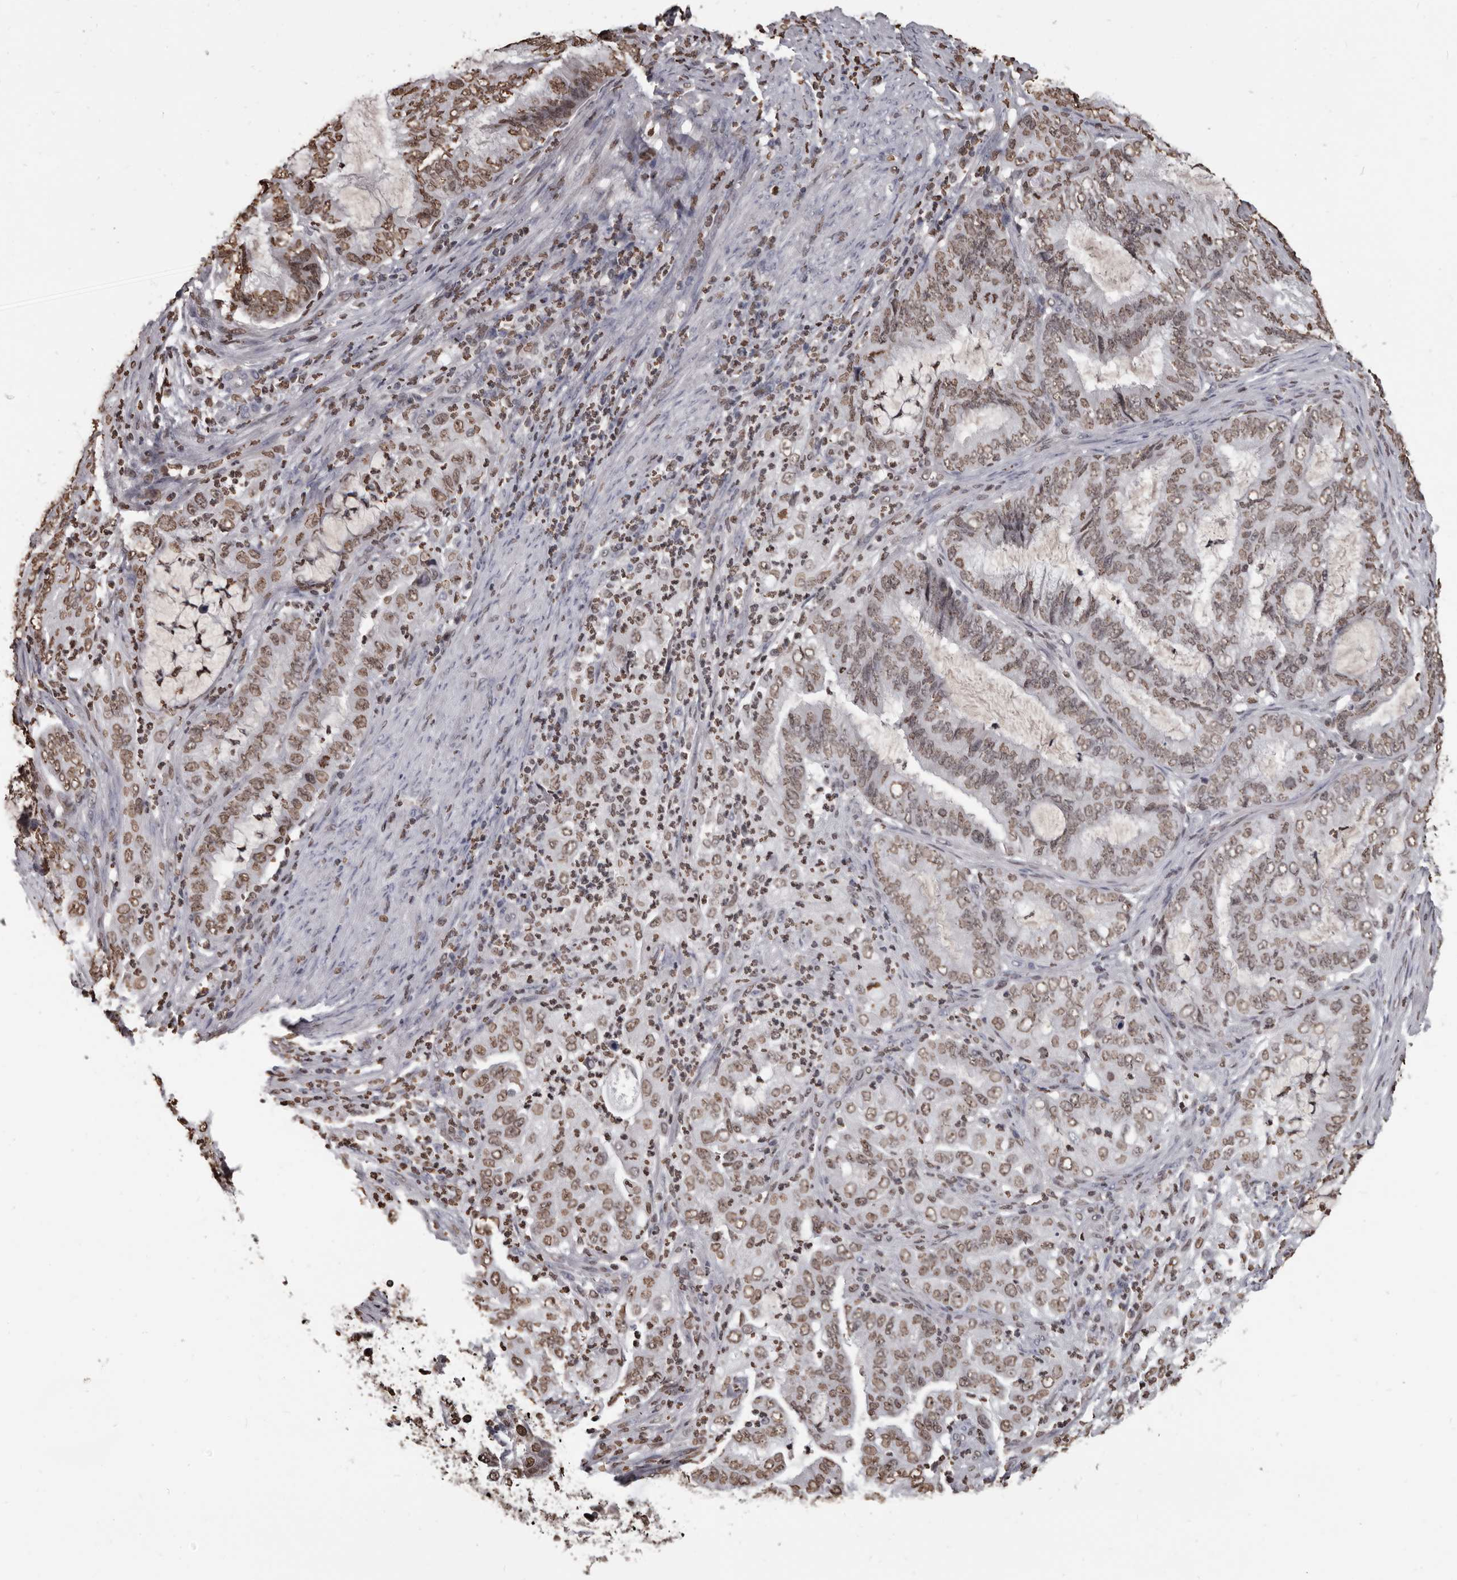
{"staining": {"intensity": "moderate", "quantity": ">75%", "location": "nuclear"}, "tissue": "endometrial cancer", "cell_type": "Tumor cells", "image_type": "cancer", "snomed": [{"axis": "morphology", "description": "Adenocarcinoma, NOS"}, {"axis": "topography", "description": "Endometrium"}], "caption": "Immunohistochemical staining of human endometrial adenocarcinoma reveals medium levels of moderate nuclear staining in approximately >75% of tumor cells.", "gene": "AHR", "patient": {"sex": "female", "age": 51}}